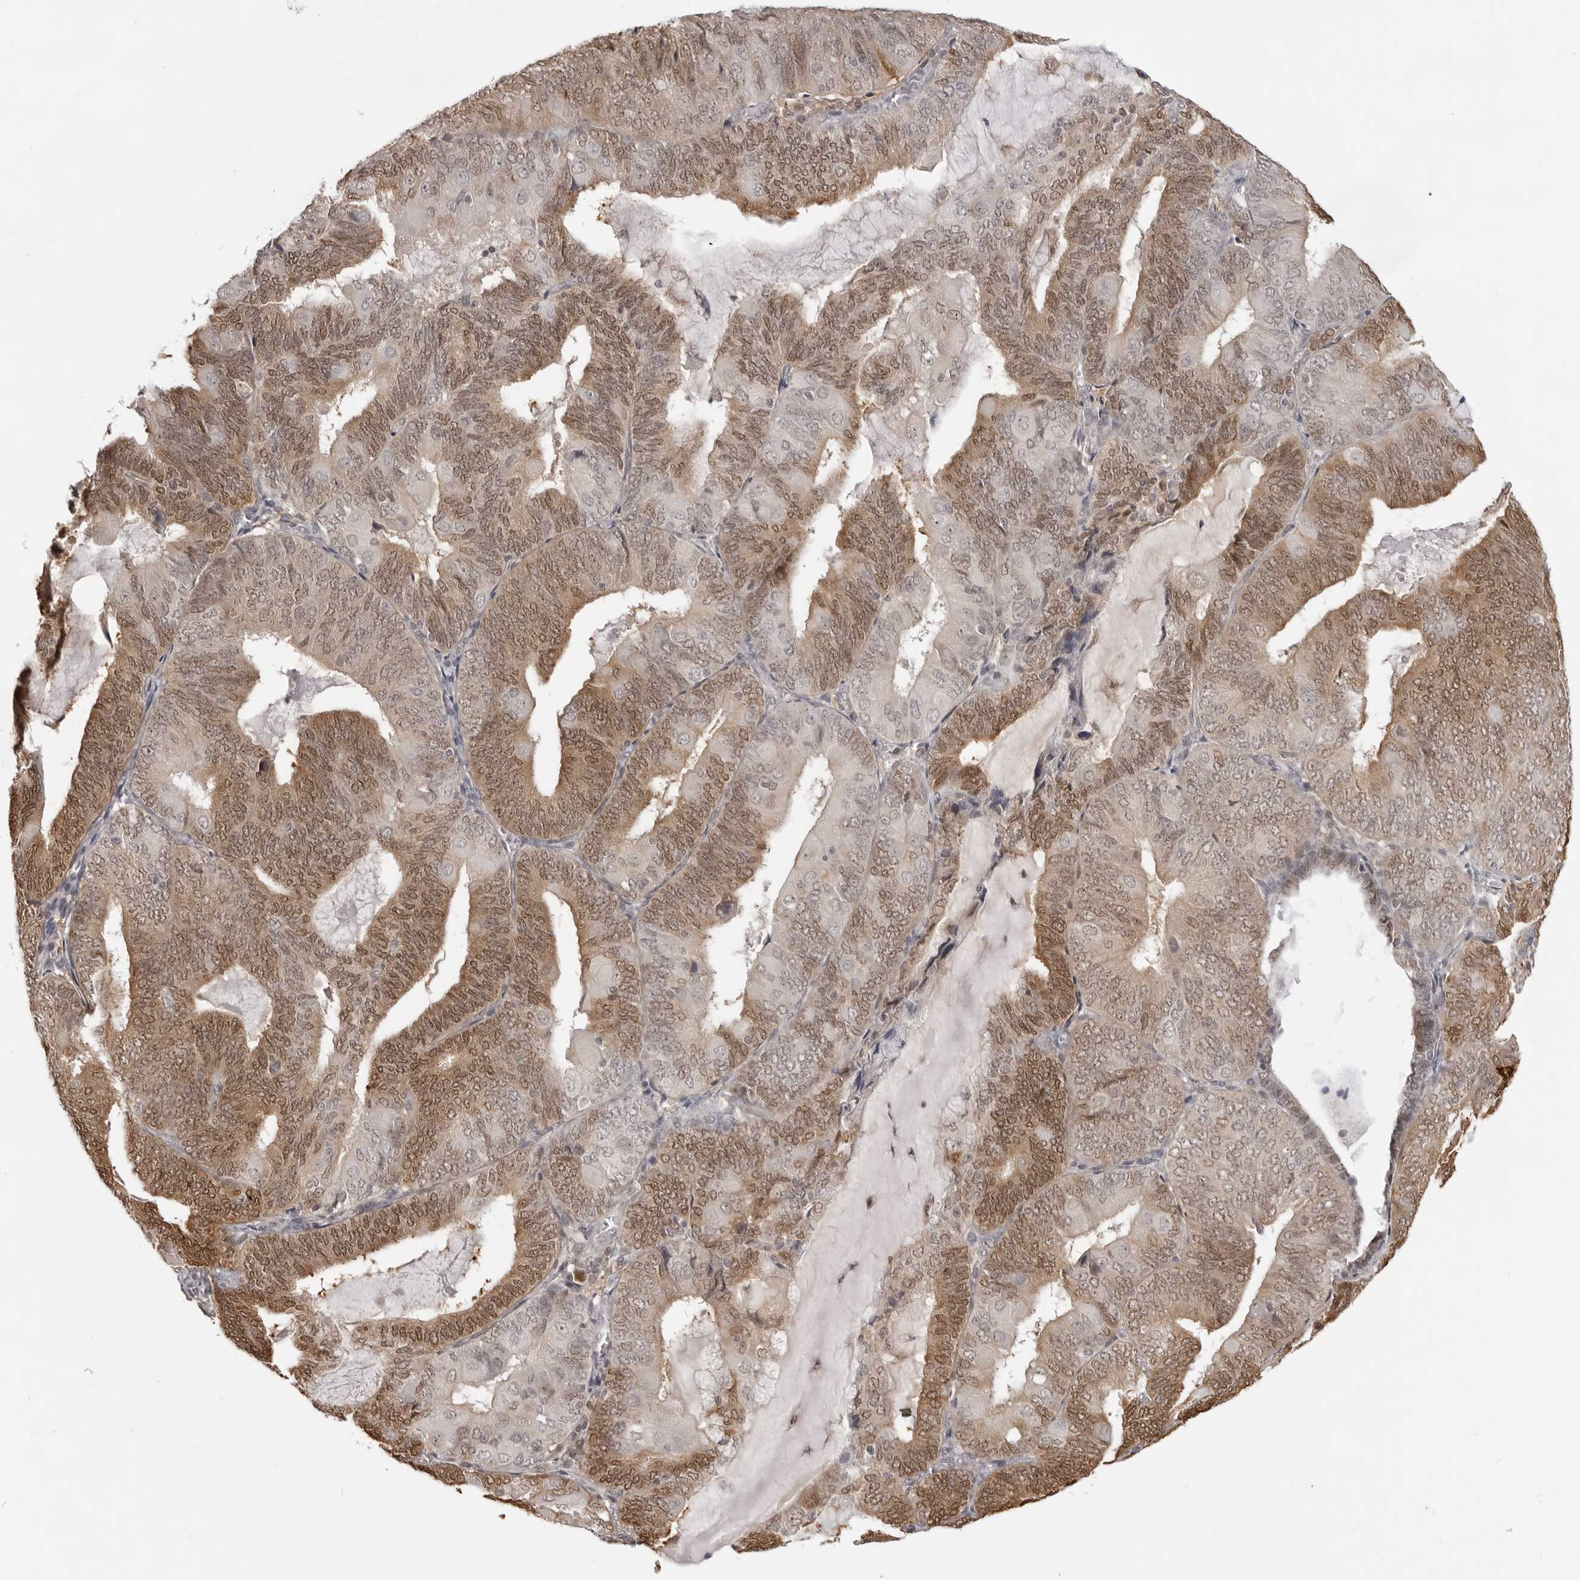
{"staining": {"intensity": "moderate", "quantity": ">75%", "location": "cytoplasmic/membranous,nuclear"}, "tissue": "endometrial cancer", "cell_type": "Tumor cells", "image_type": "cancer", "snomed": [{"axis": "morphology", "description": "Adenocarcinoma, NOS"}, {"axis": "topography", "description": "Endometrium"}], "caption": "Protein expression analysis of human endometrial cancer (adenocarcinoma) reveals moderate cytoplasmic/membranous and nuclear staining in approximately >75% of tumor cells. Using DAB (brown) and hematoxylin (blue) stains, captured at high magnification using brightfield microscopy.", "gene": "SRGAP2", "patient": {"sex": "female", "age": 81}}